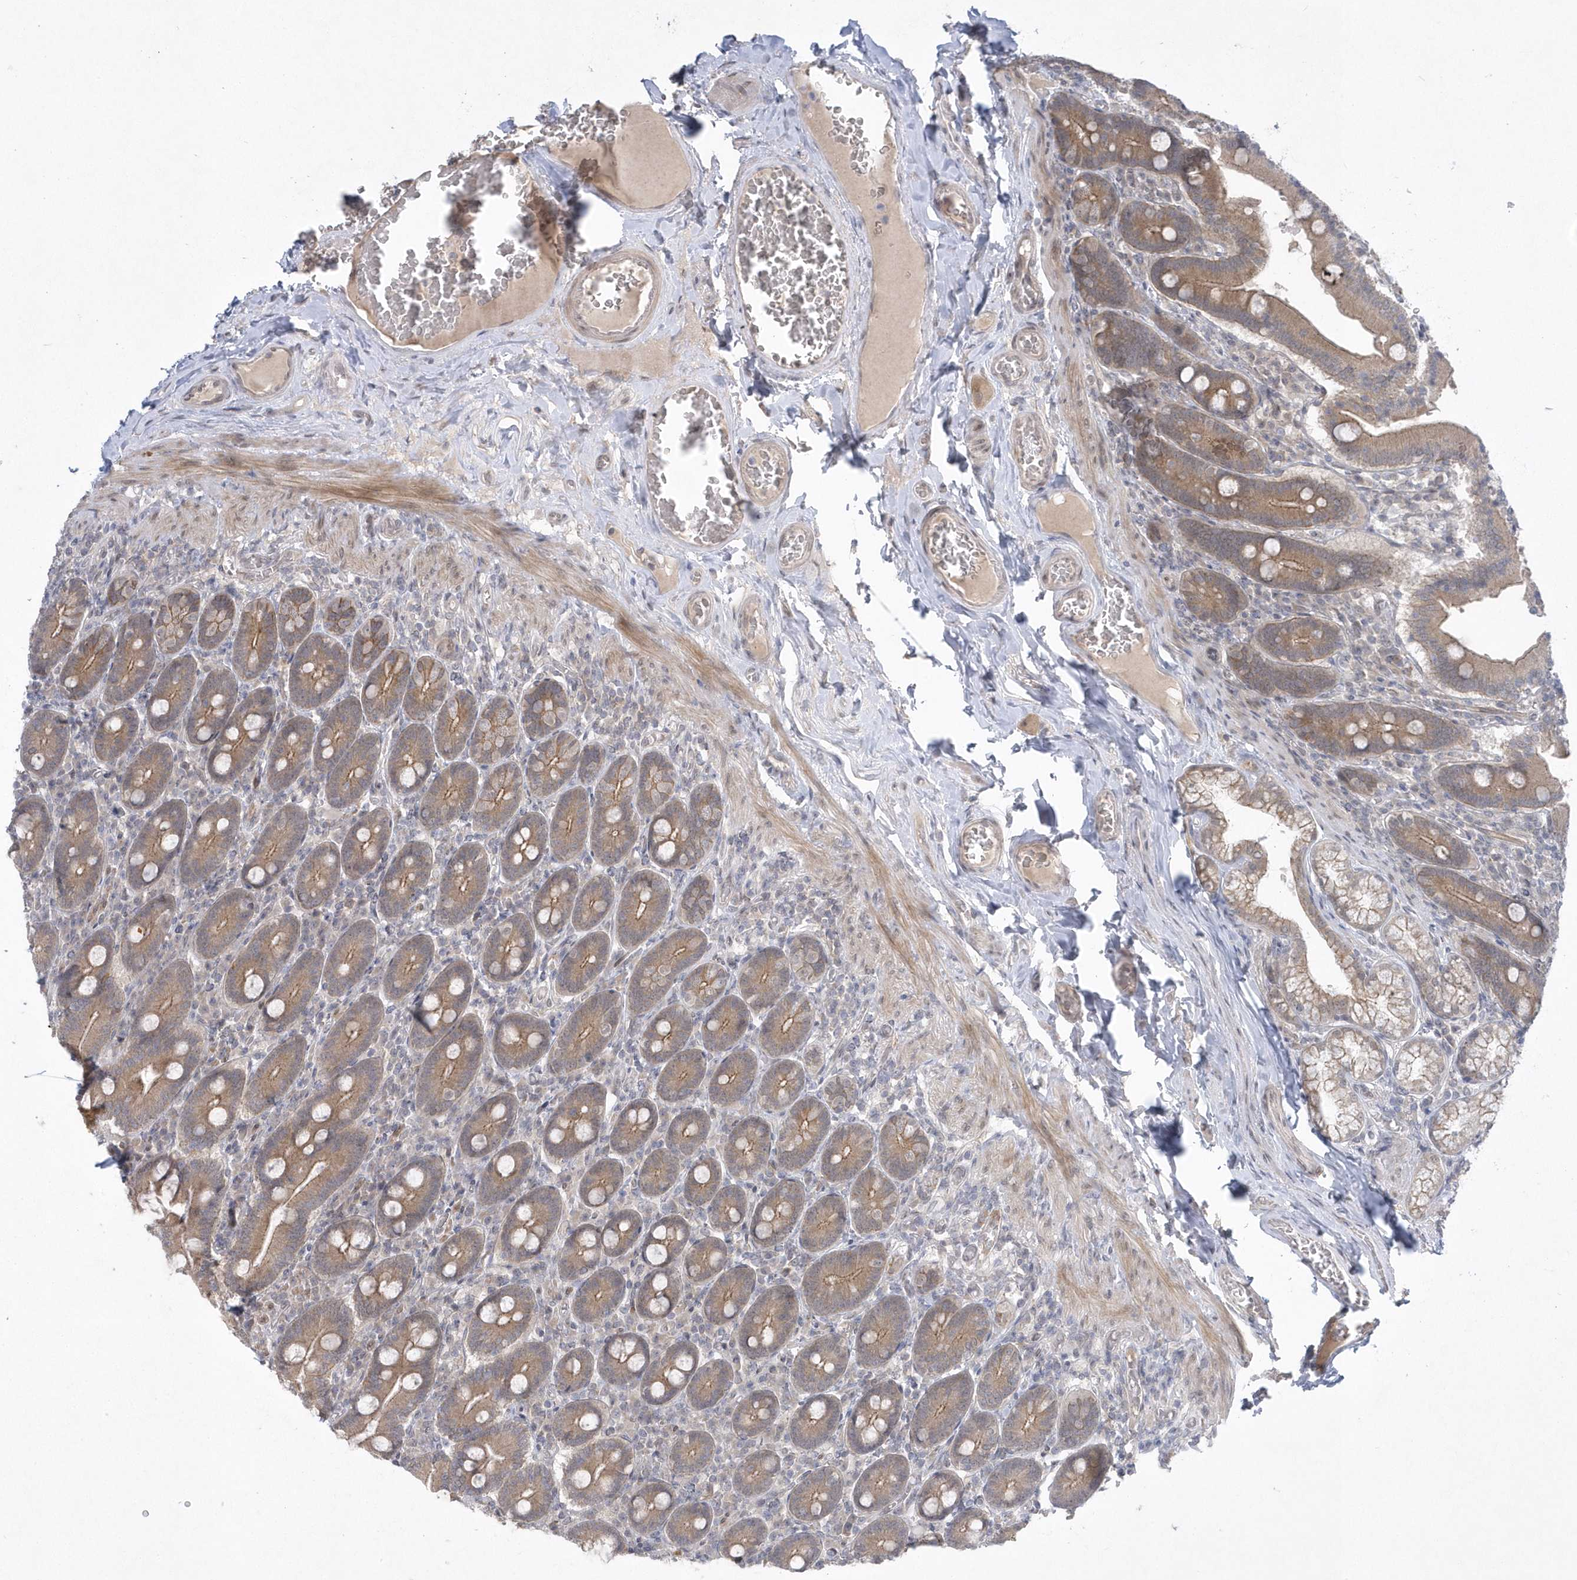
{"staining": {"intensity": "moderate", "quantity": ">75%", "location": "cytoplasmic/membranous"}, "tissue": "duodenum", "cell_type": "Glandular cells", "image_type": "normal", "snomed": [{"axis": "morphology", "description": "Normal tissue, NOS"}, {"axis": "topography", "description": "Duodenum"}], "caption": "Immunohistochemistry (DAB) staining of benign human duodenum displays moderate cytoplasmic/membranous protein staining in approximately >75% of glandular cells. The protein is shown in brown color, while the nuclei are stained blue.", "gene": "ZC3H12D", "patient": {"sex": "female", "age": 62}}